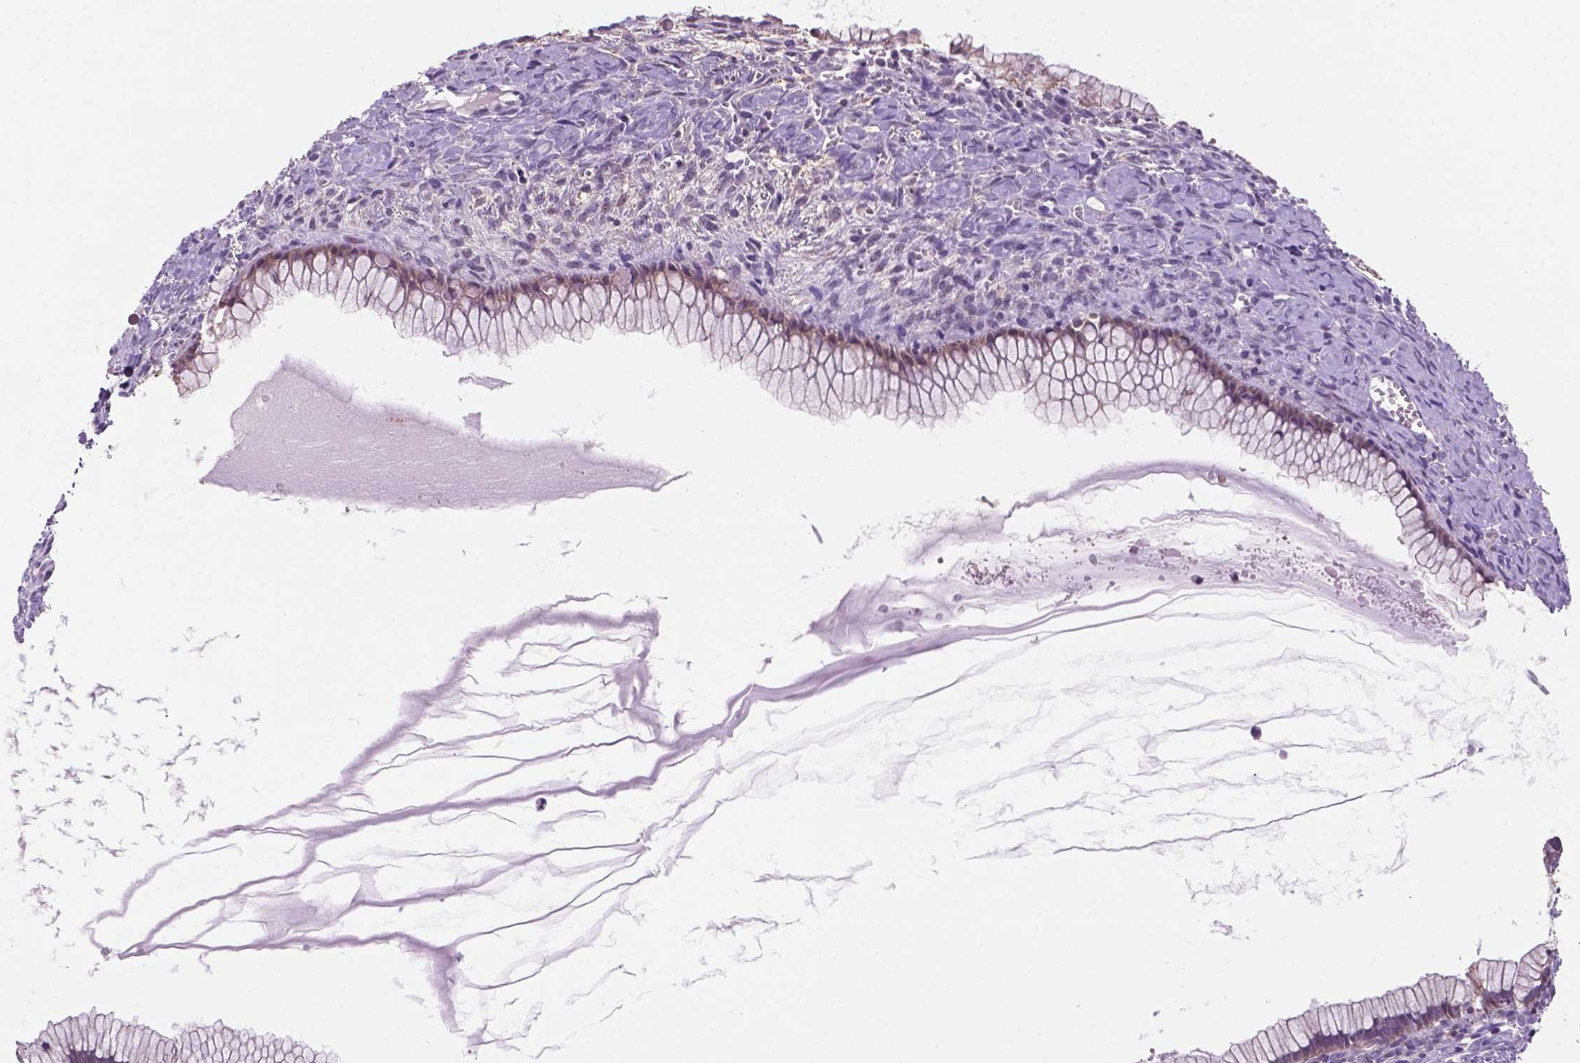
{"staining": {"intensity": "weak", "quantity": "<25%", "location": "cytoplasmic/membranous"}, "tissue": "ovarian cancer", "cell_type": "Tumor cells", "image_type": "cancer", "snomed": [{"axis": "morphology", "description": "Cystadenocarcinoma, mucinous, NOS"}, {"axis": "topography", "description": "Ovary"}], "caption": "IHC photomicrograph of neoplastic tissue: ovarian mucinous cystadenocarcinoma stained with DAB demonstrates no significant protein positivity in tumor cells.", "gene": "MKRN2OS", "patient": {"sex": "female", "age": 41}}